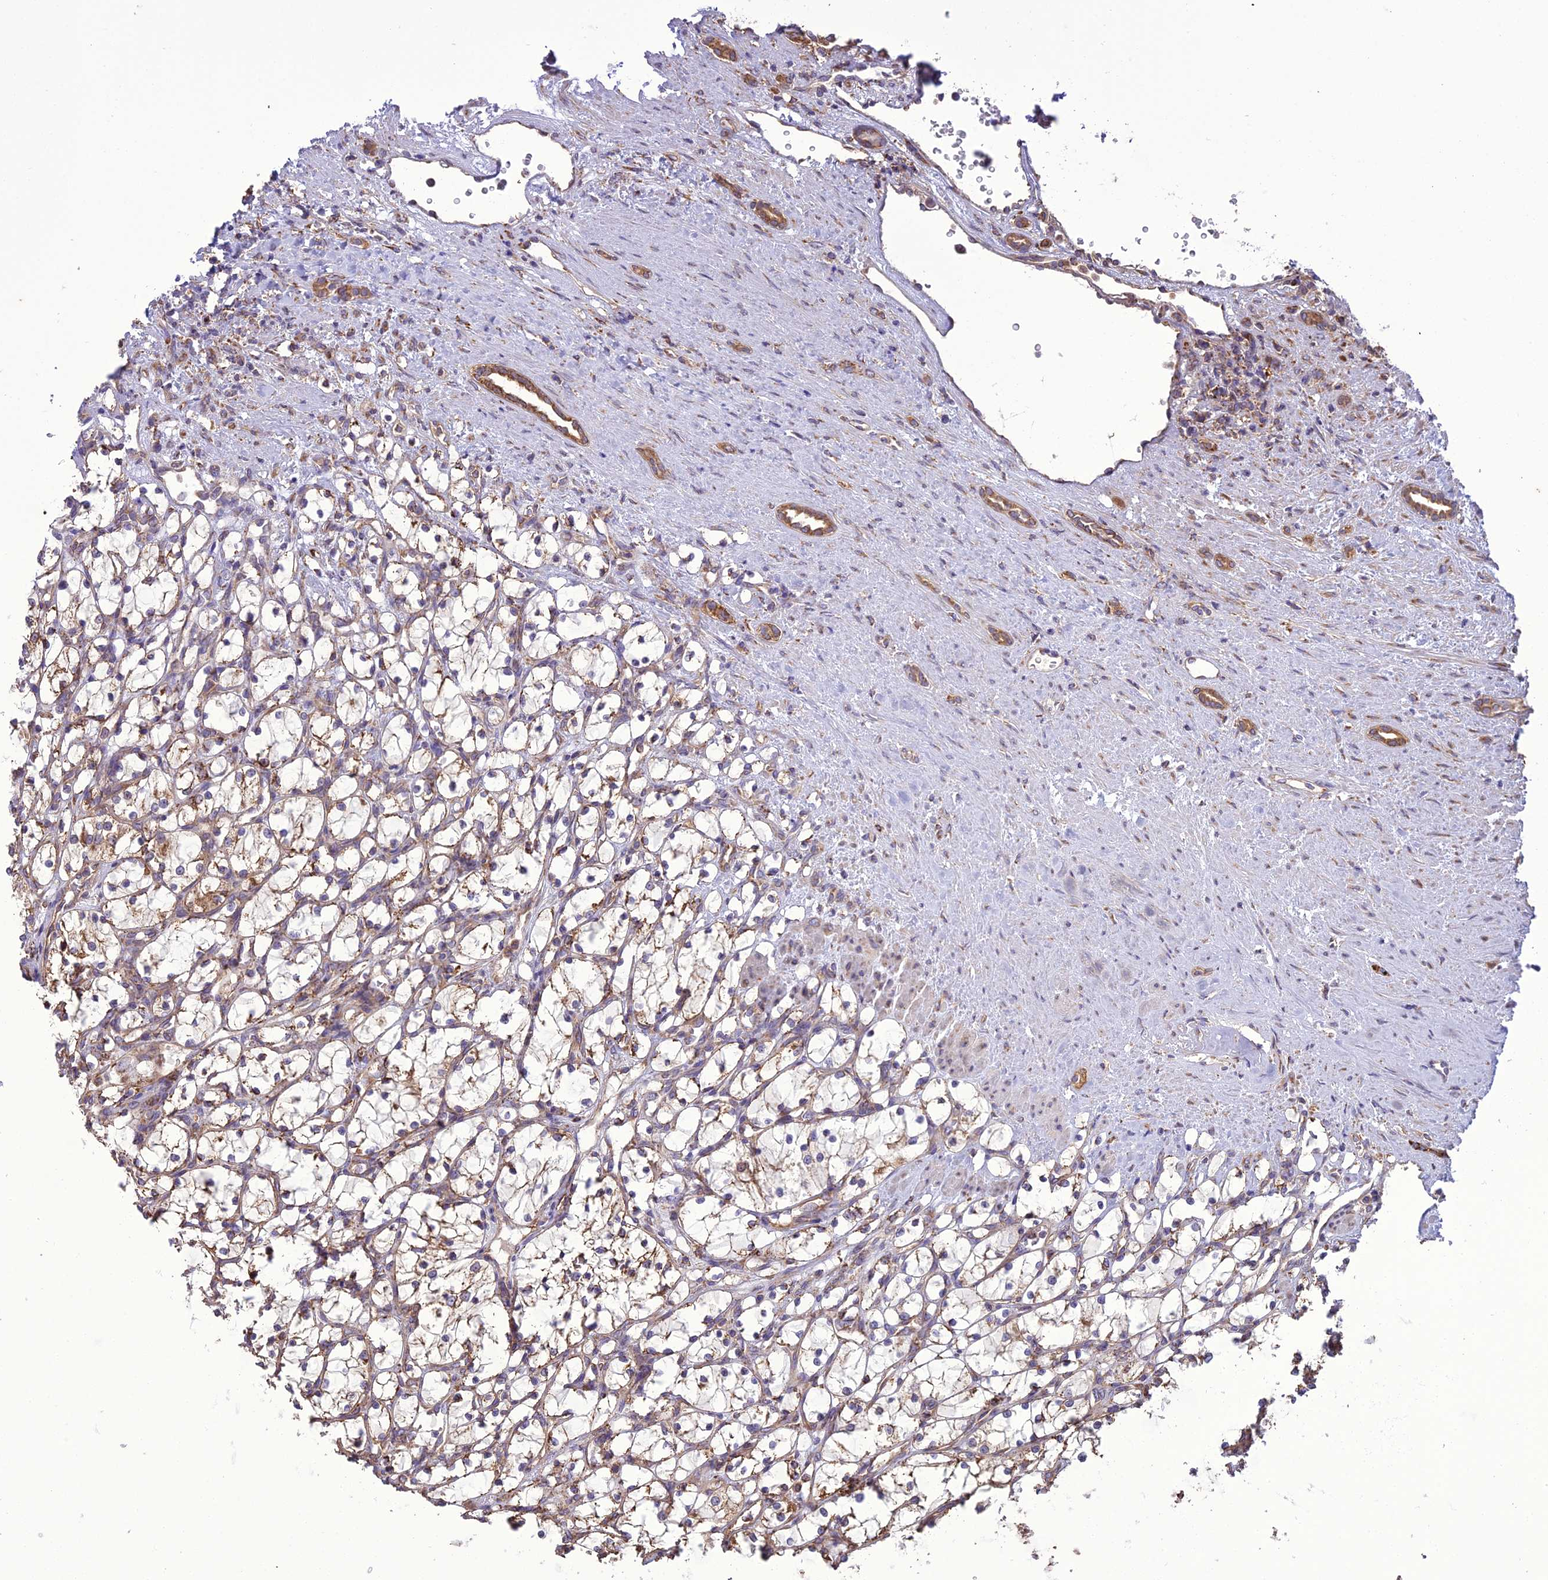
{"staining": {"intensity": "weak", "quantity": "<25%", "location": "cytoplasmic/membranous"}, "tissue": "renal cancer", "cell_type": "Tumor cells", "image_type": "cancer", "snomed": [{"axis": "morphology", "description": "Adenocarcinoma, NOS"}, {"axis": "topography", "description": "Kidney"}], "caption": "Micrograph shows no significant protein positivity in tumor cells of adenocarcinoma (renal).", "gene": "TBC1D24", "patient": {"sex": "female", "age": 69}}